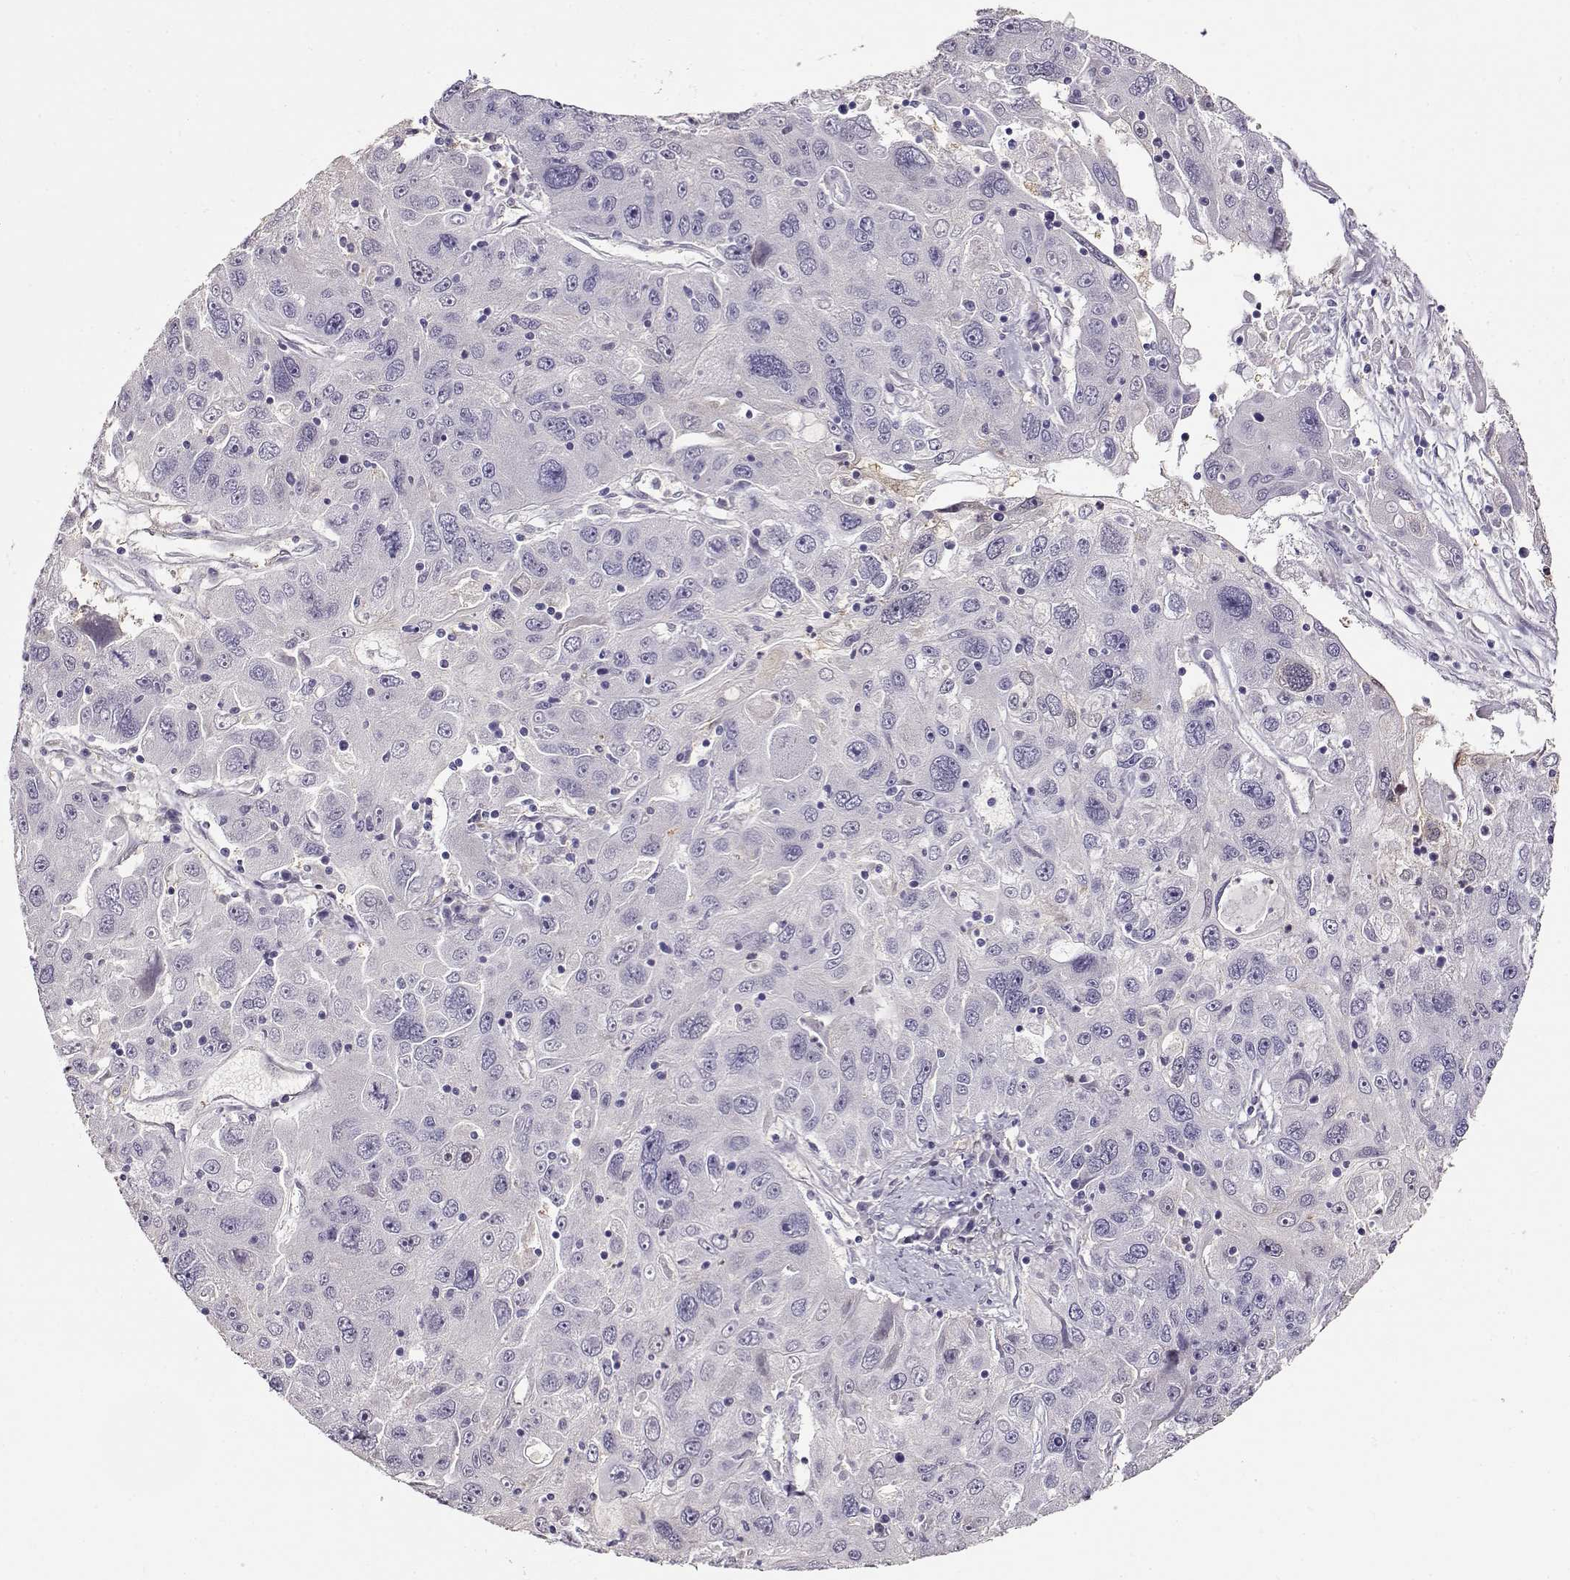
{"staining": {"intensity": "negative", "quantity": "none", "location": "none"}, "tissue": "stomach cancer", "cell_type": "Tumor cells", "image_type": "cancer", "snomed": [{"axis": "morphology", "description": "Adenocarcinoma, NOS"}, {"axis": "topography", "description": "Stomach"}], "caption": "IHC photomicrograph of human adenocarcinoma (stomach) stained for a protein (brown), which displays no positivity in tumor cells. (Brightfield microscopy of DAB (3,3'-diaminobenzidine) immunohistochemistry (IHC) at high magnification).", "gene": "CCR8", "patient": {"sex": "male", "age": 56}}